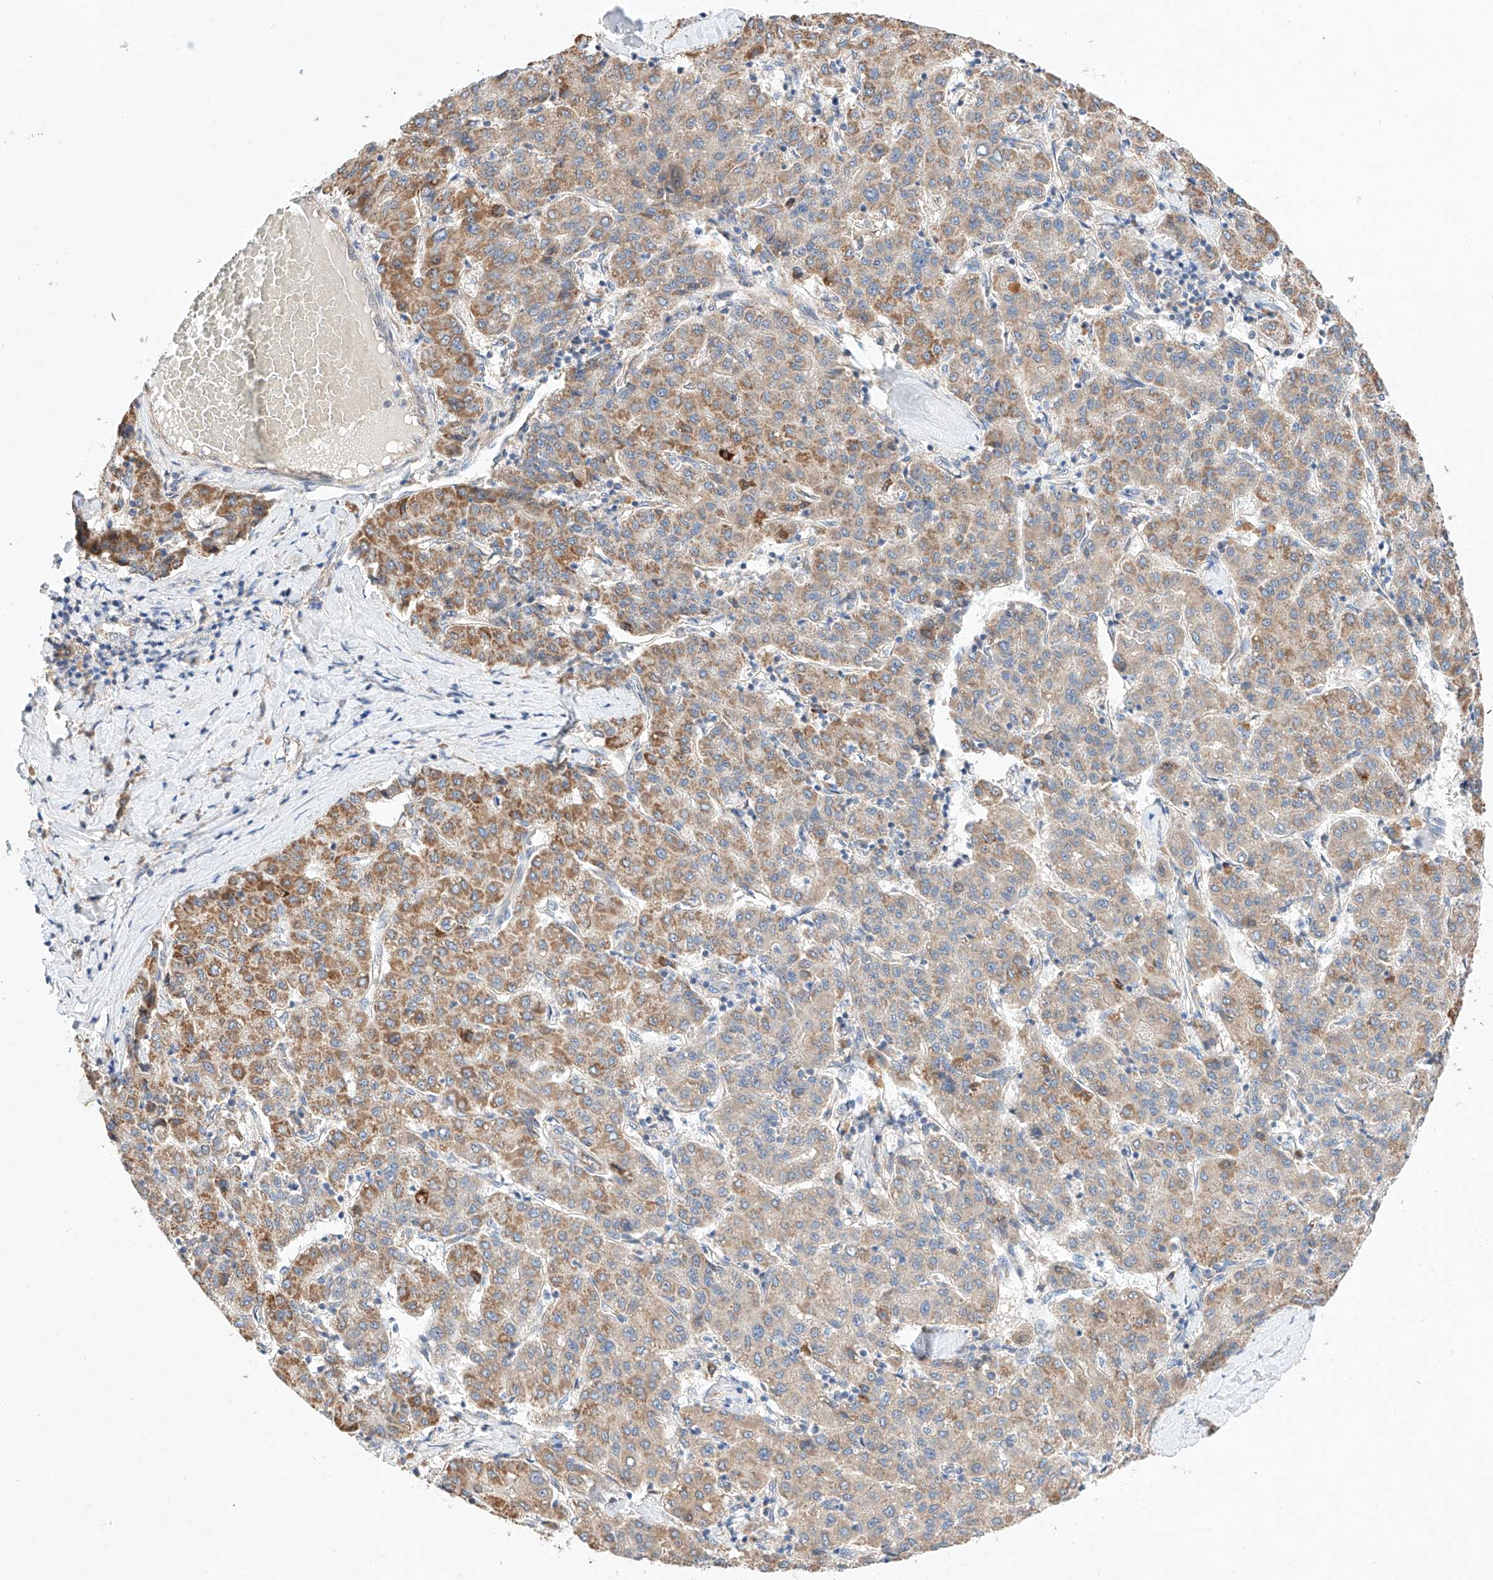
{"staining": {"intensity": "moderate", "quantity": ">75%", "location": "cytoplasmic/membranous"}, "tissue": "liver cancer", "cell_type": "Tumor cells", "image_type": "cancer", "snomed": [{"axis": "morphology", "description": "Carcinoma, Hepatocellular, NOS"}, {"axis": "topography", "description": "Liver"}], "caption": "IHC image of liver hepatocellular carcinoma stained for a protein (brown), which displays medium levels of moderate cytoplasmic/membranous positivity in about >75% of tumor cells.", "gene": "C6orf118", "patient": {"sex": "male", "age": 65}}